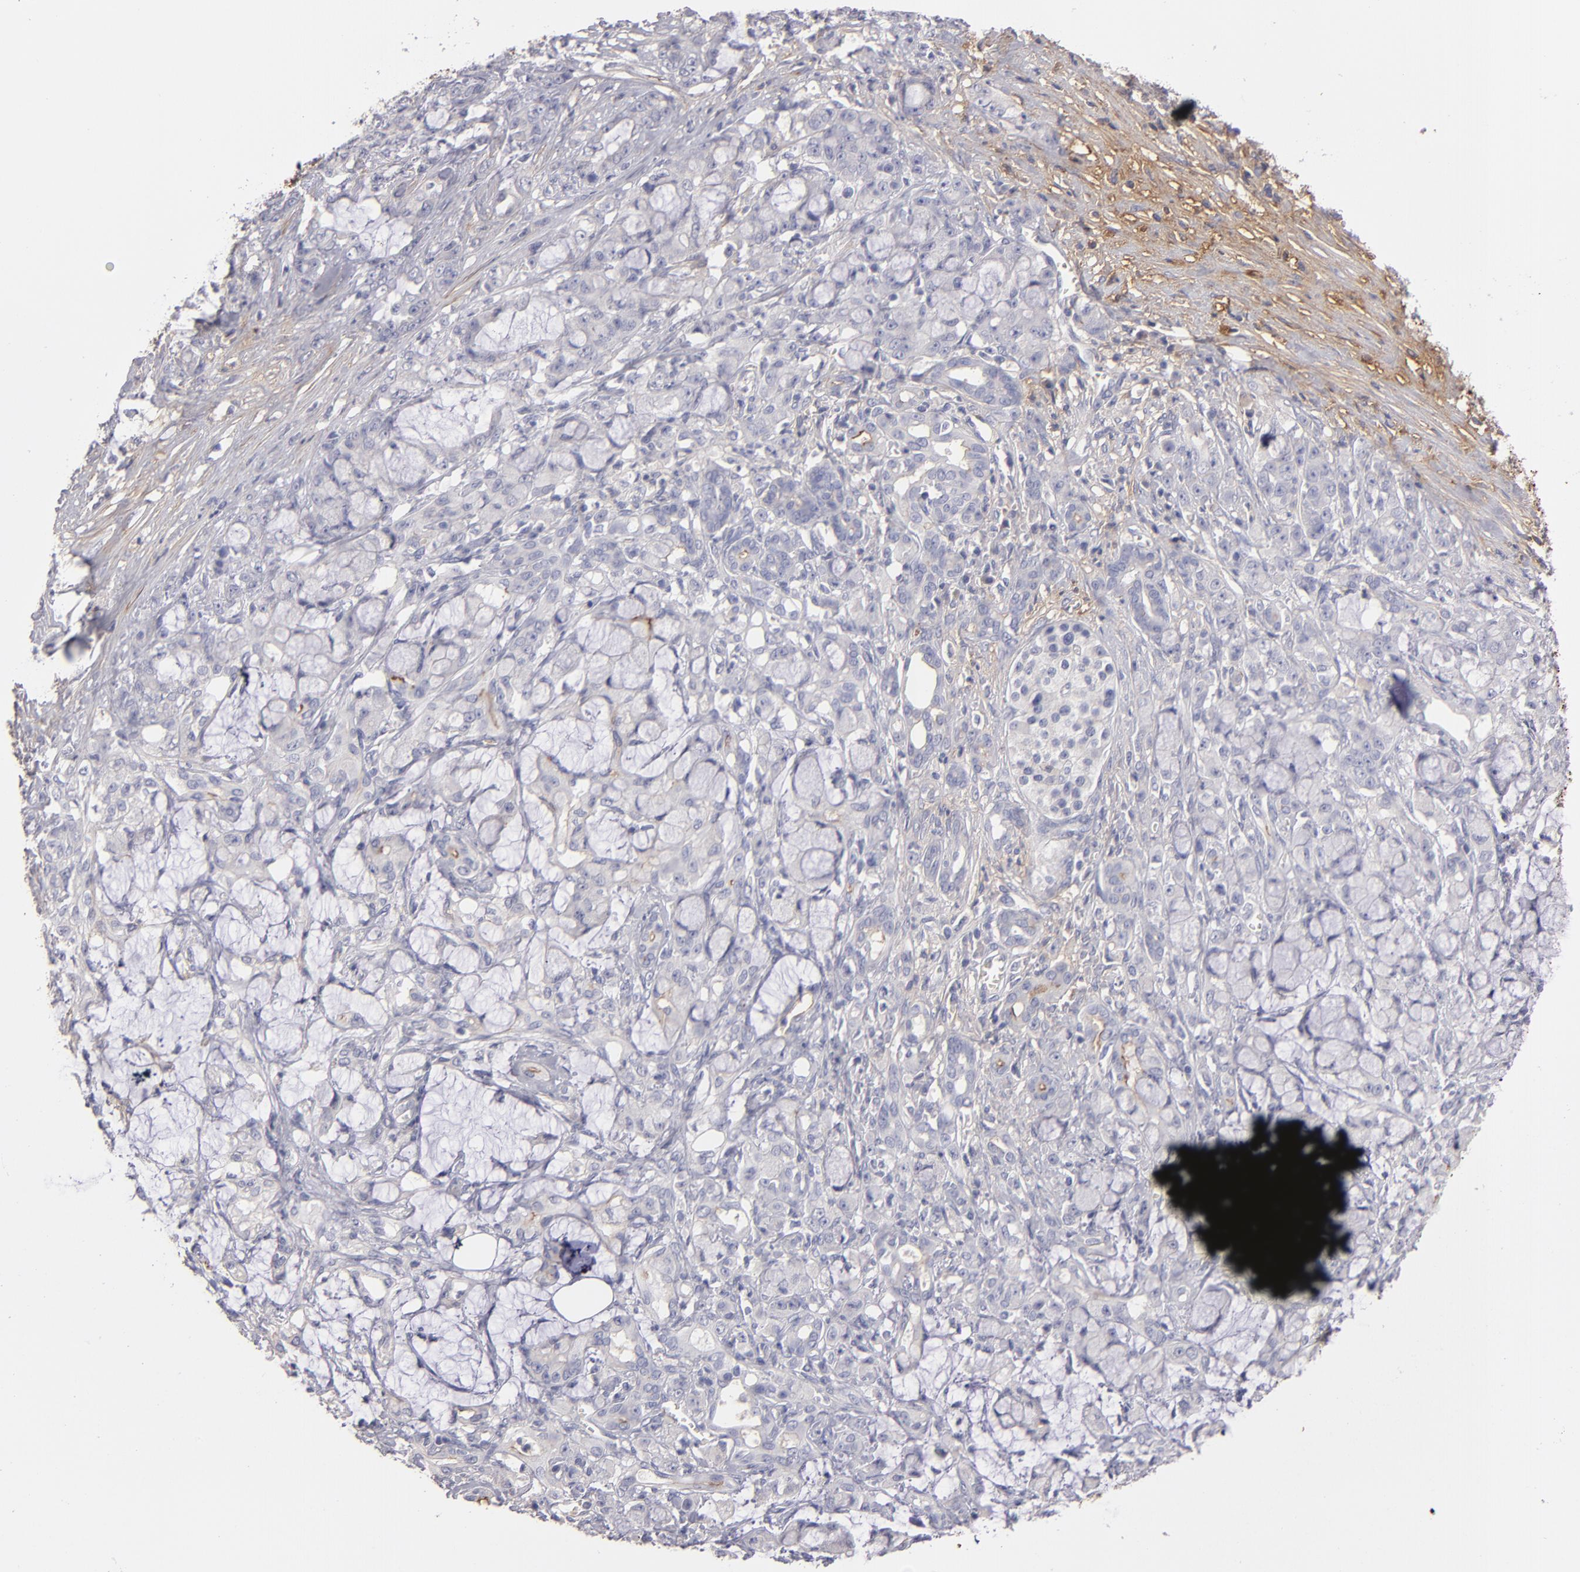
{"staining": {"intensity": "negative", "quantity": "none", "location": "none"}, "tissue": "pancreatic cancer", "cell_type": "Tumor cells", "image_type": "cancer", "snomed": [{"axis": "morphology", "description": "Adenocarcinoma, NOS"}, {"axis": "topography", "description": "Pancreas"}], "caption": "Micrograph shows no protein positivity in tumor cells of pancreatic adenocarcinoma tissue.", "gene": "FBLN1", "patient": {"sex": "female", "age": 73}}